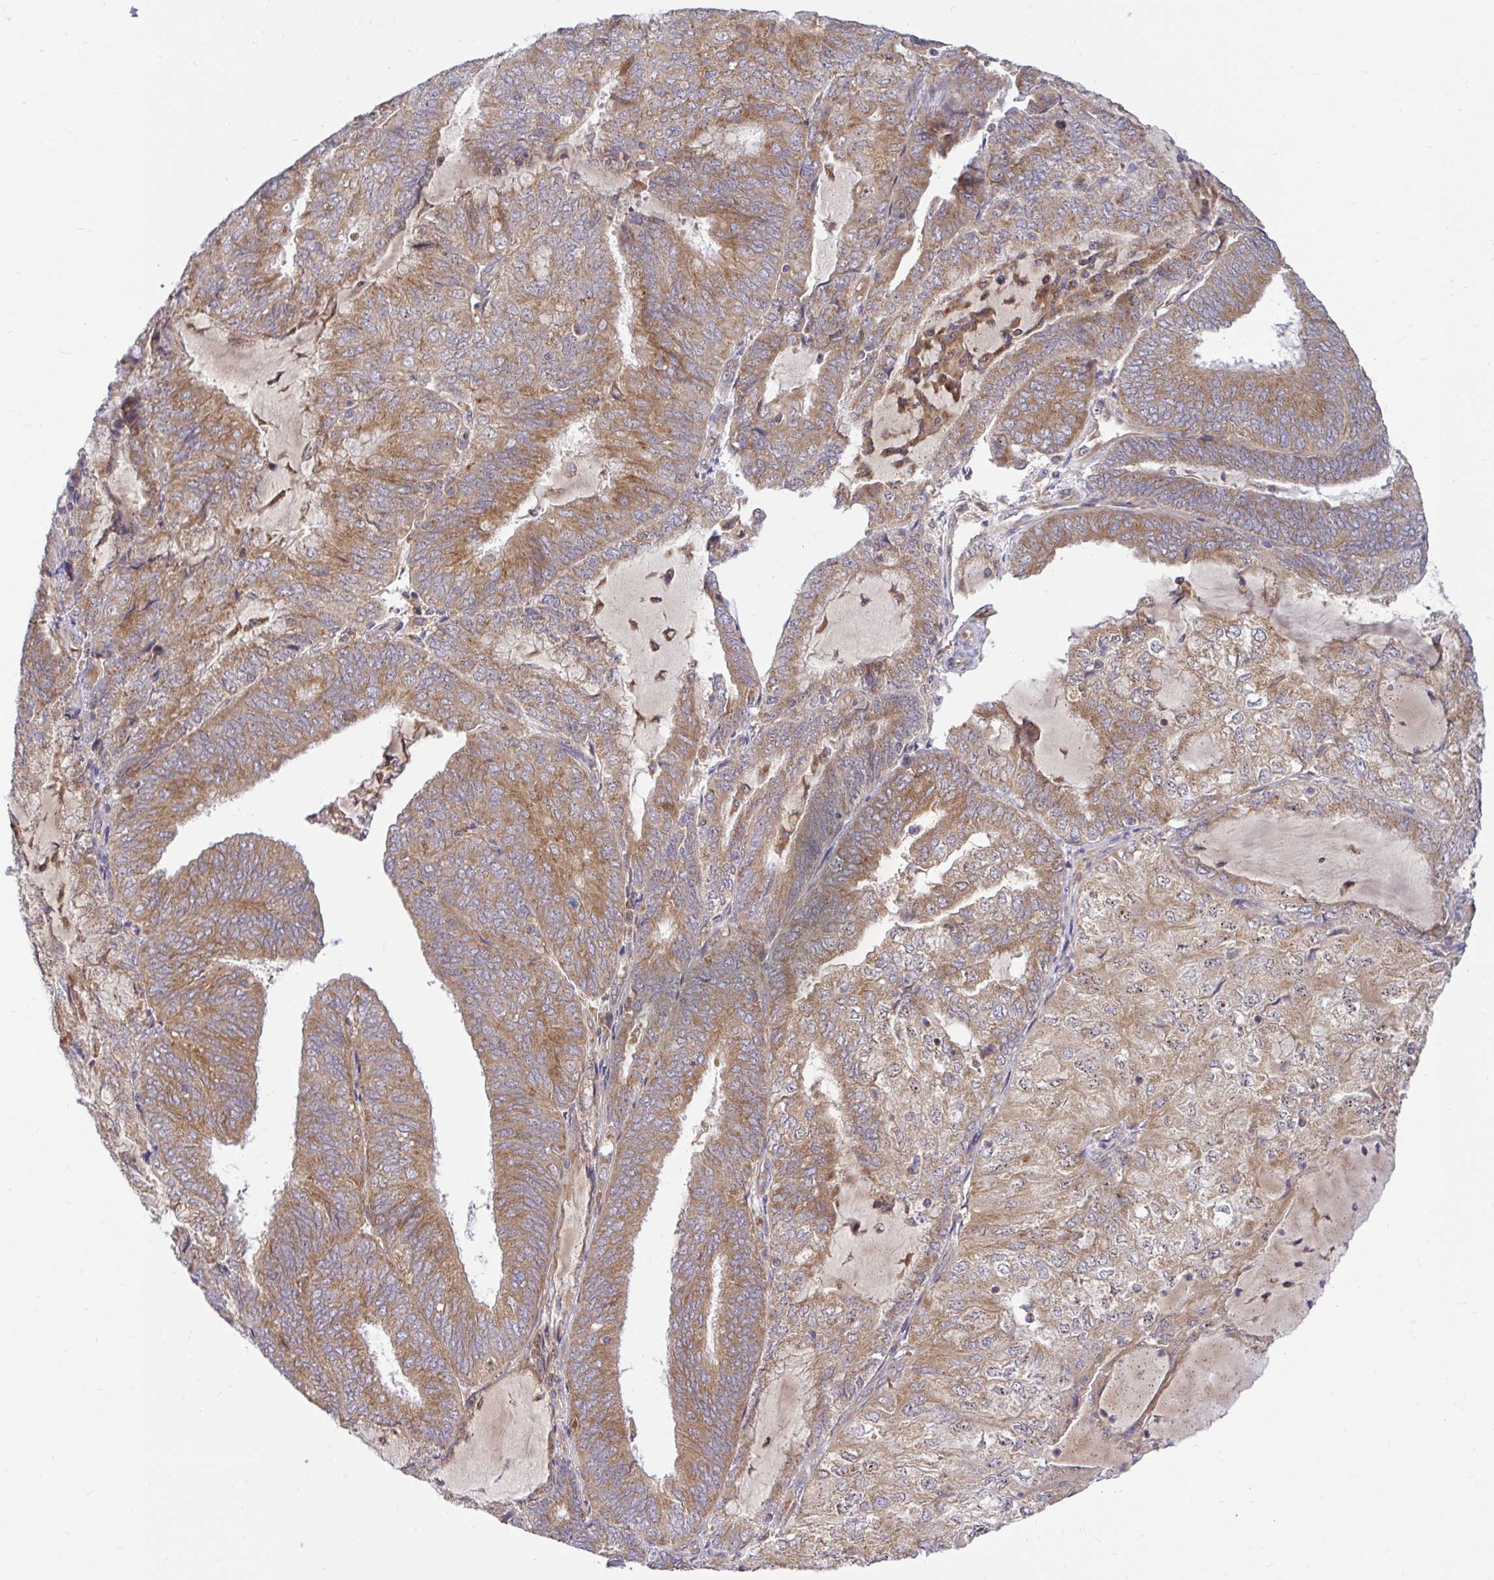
{"staining": {"intensity": "moderate", "quantity": ">75%", "location": "cytoplasmic/membranous"}, "tissue": "endometrial cancer", "cell_type": "Tumor cells", "image_type": "cancer", "snomed": [{"axis": "morphology", "description": "Adenocarcinoma, NOS"}, {"axis": "topography", "description": "Endometrium"}], "caption": "The immunohistochemical stain shows moderate cytoplasmic/membranous positivity in tumor cells of adenocarcinoma (endometrial) tissue. (DAB = brown stain, brightfield microscopy at high magnification).", "gene": "VTI1B", "patient": {"sex": "female", "age": 81}}